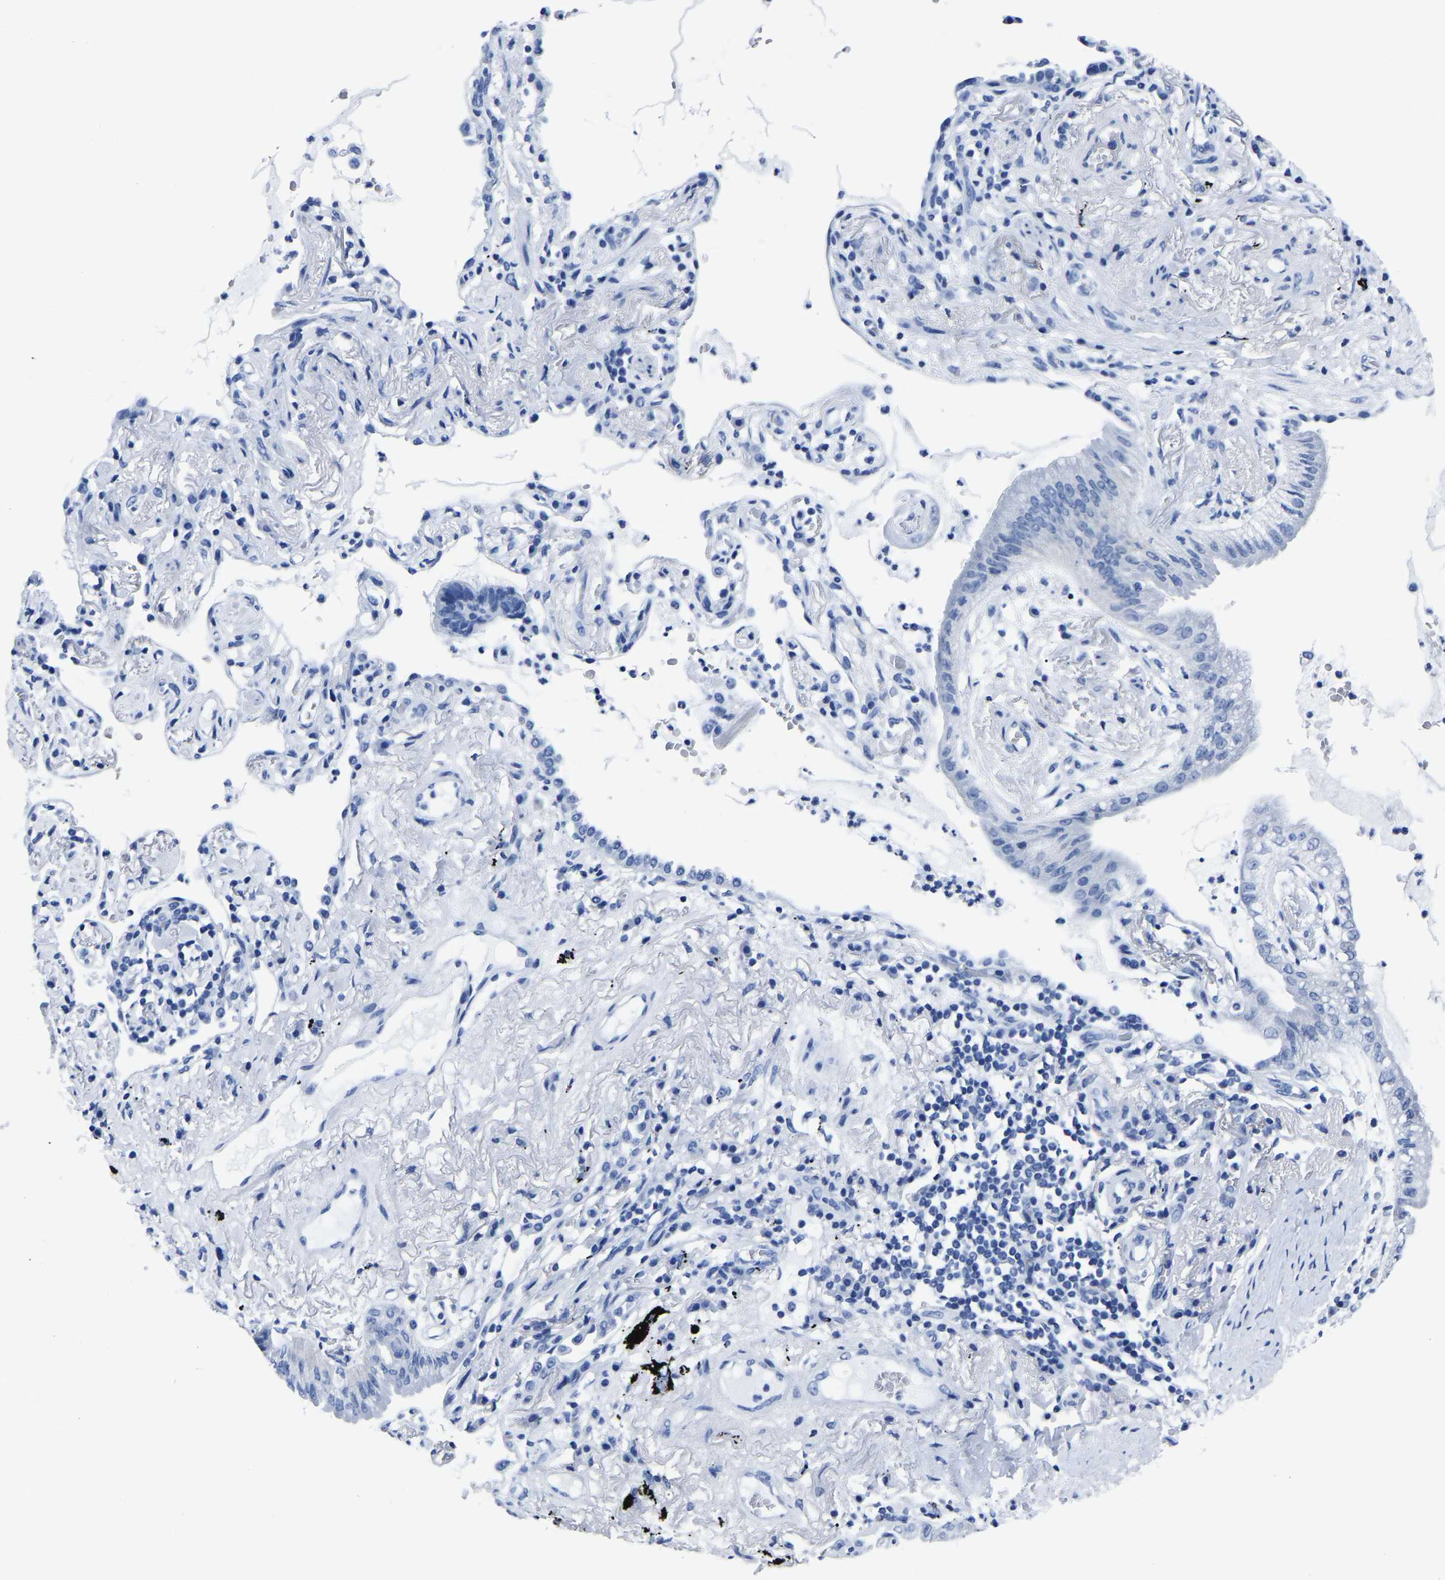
{"staining": {"intensity": "negative", "quantity": "none", "location": "none"}, "tissue": "lung cancer", "cell_type": "Tumor cells", "image_type": "cancer", "snomed": [{"axis": "morphology", "description": "Normal tissue, NOS"}, {"axis": "morphology", "description": "Adenocarcinoma, NOS"}, {"axis": "topography", "description": "Bronchus"}, {"axis": "topography", "description": "Lung"}], "caption": "DAB (3,3'-diaminobenzidine) immunohistochemical staining of lung cancer (adenocarcinoma) exhibits no significant staining in tumor cells.", "gene": "IMPG2", "patient": {"sex": "female", "age": 70}}